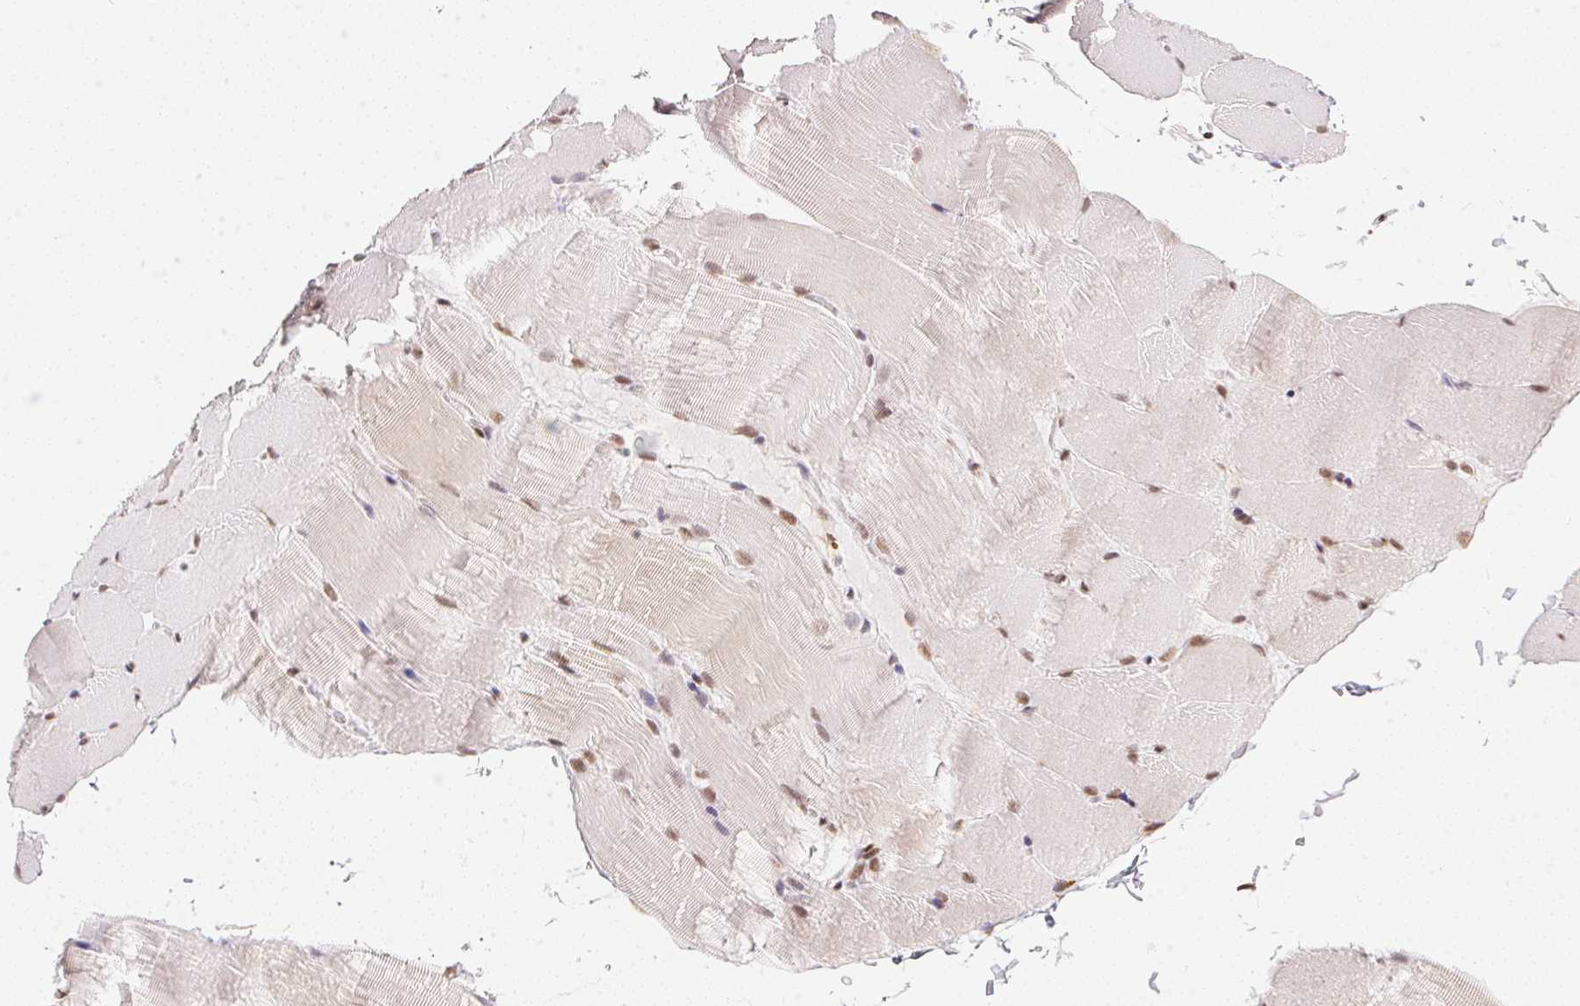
{"staining": {"intensity": "moderate", "quantity": ">75%", "location": "nuclear"}, "tissue": "skeletal muscle", "cell_type": "Myocytes", "image_type": "normal", "snomed": [{"axis": "morphology", "description": "Normal tissue, NOS"}, {"axis": "topography", "description": "Skeletal muscle"}], "caption": "Immunohistochemical staining of benign skeletal muscle exhibits moderate nuclear protein staining in about >75% of myocytes. (DAB (3,3'-diaminobenzidine) IHC with brightfield microscopy, high magnification).", "gene": "NFE2L1", "patient": {"sex": "female", "age": 37}}